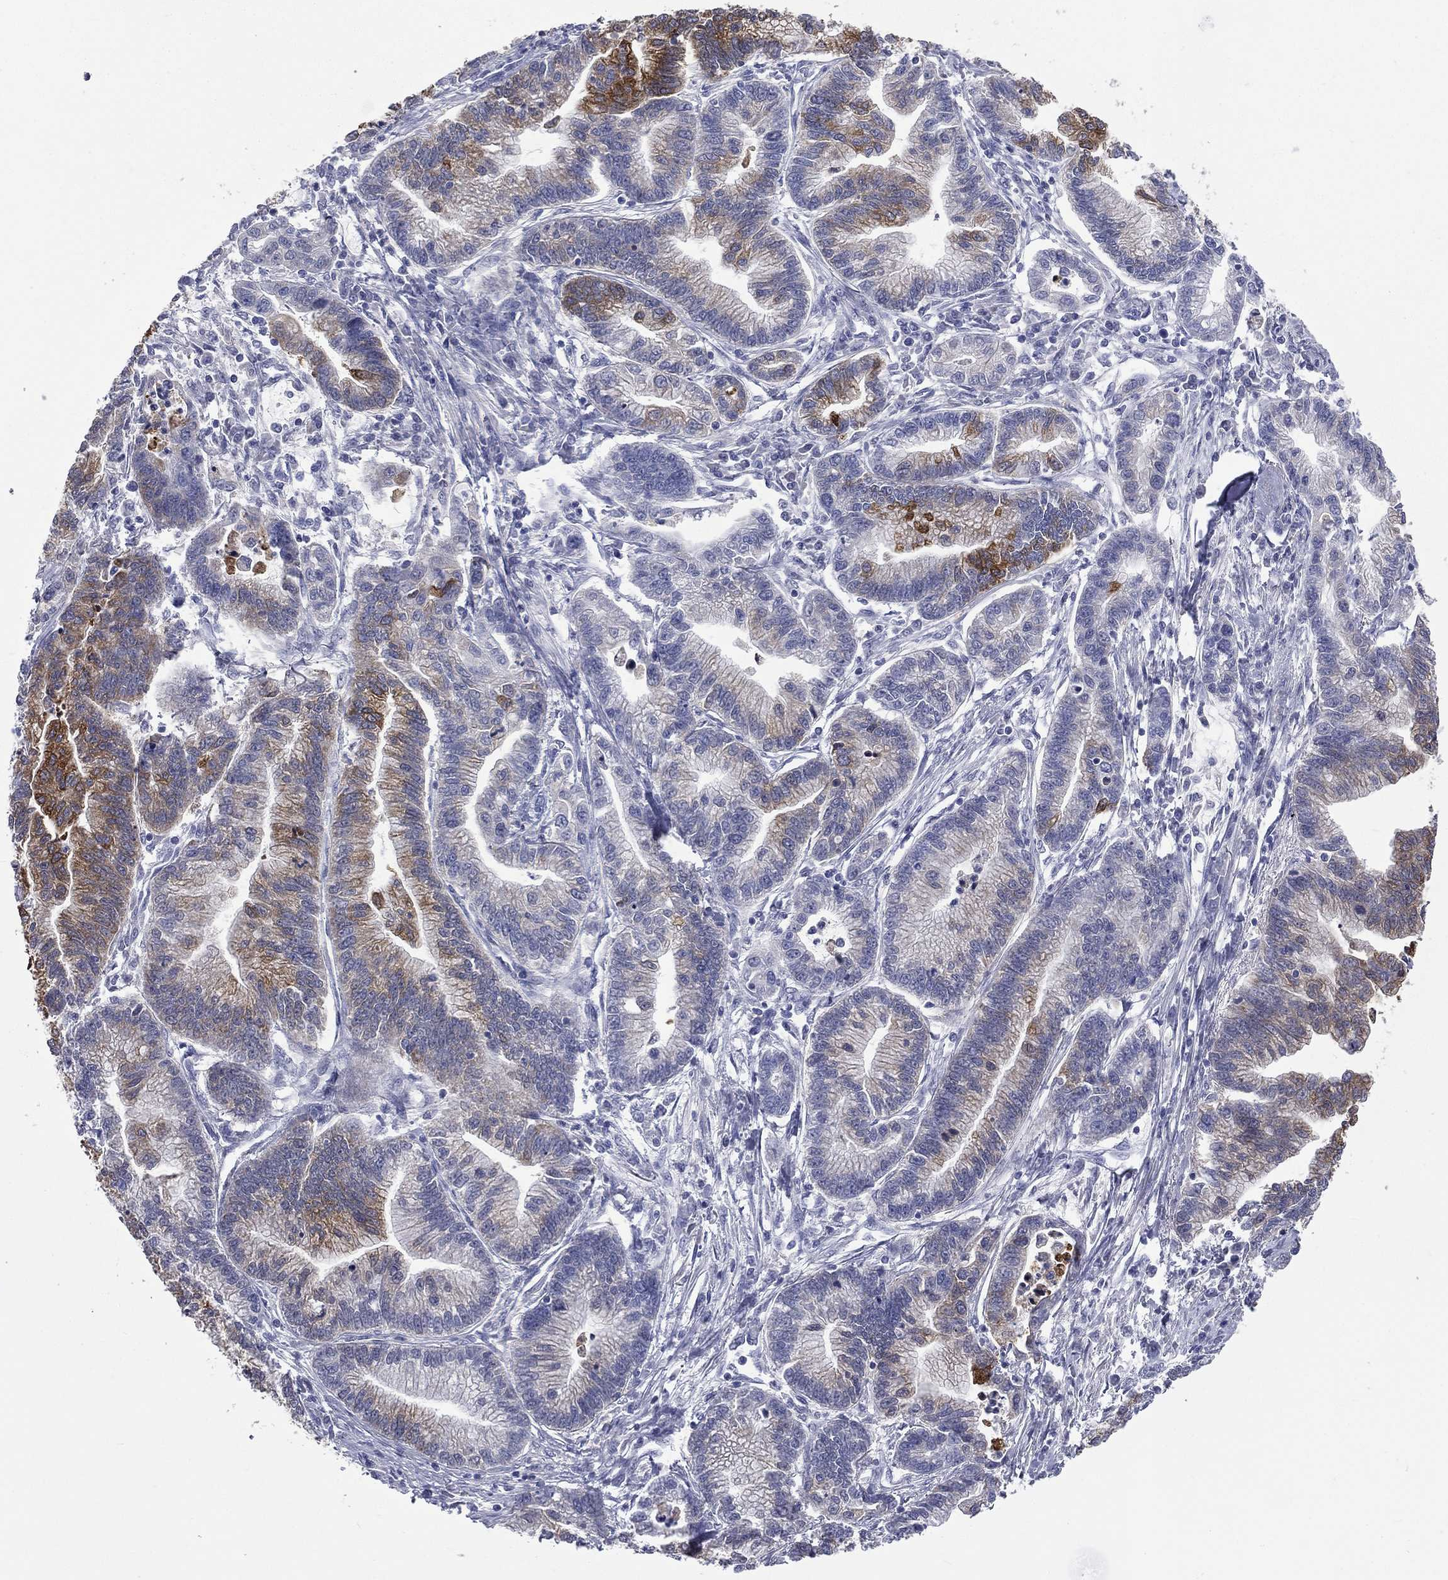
{"staining": {"intensity": "strong", "quantity": "<25%", "location": "cytoplasmic/membranous"}, "tissue": "stomach cancer", "cell_type": "Tumor cells", "image_type": "cancer", "snomed": [{"axis": "morphology", "description": "Adenocarcinoma, NOS"}, {"axis": "topography", "description": "Stomach"}], "caption": "High-magnification brightfield microscopy of adenocarcinoma (stomach) stained with DAB (3,3'-diaminobenzidine) (brown) and counterstained with hematoxylin (blue). tumor cells exhibit strong cytoplasmic/membranous staining is identified in approximately<25% of cells.", "gene": "CES2", "patient": {"sex": "male", "age": 83}}